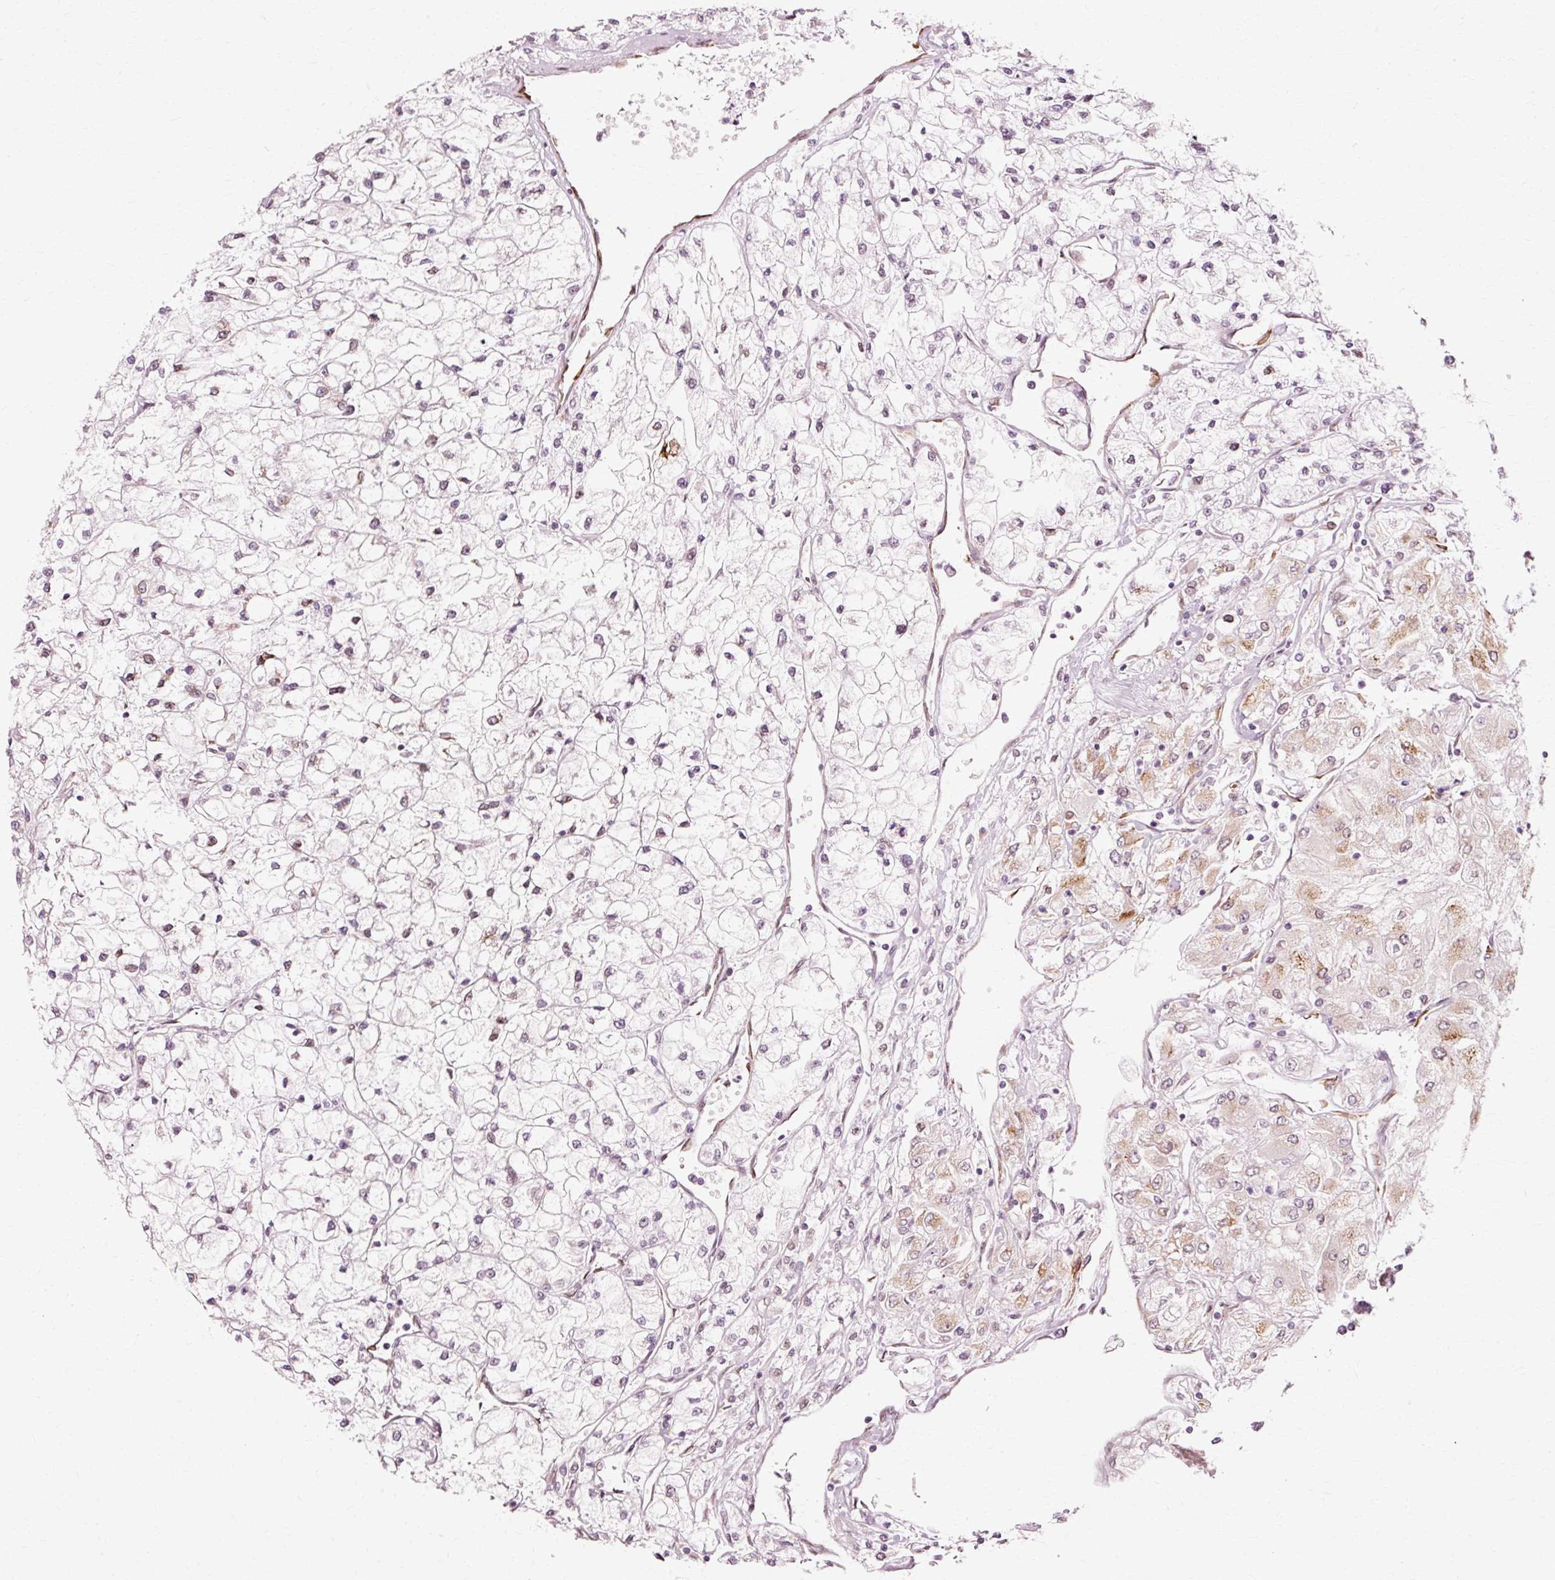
{"staining": {"intensity": "moderate", "quantity": "<25%", "location": "cytoplasmic/membranous"}, "tissue": "renal cancer", "cell_type": "Tumor cells", "image_type": "cancer", "snomed": [{"axis": "morphology", "description": "Adenocarcinoma, NOS"}, {"axis": "topography", "description": "Kidney"}], "caption": "The histopathology image exhibits immunohistochemical staining of renal cancer (adenocarcinoma). There is moderate cytoplasmic/membranous staining is identified in about <25% of tumor cells.", "gene": "RGPD5", "patient": {"sex": "male", "age": 80}}